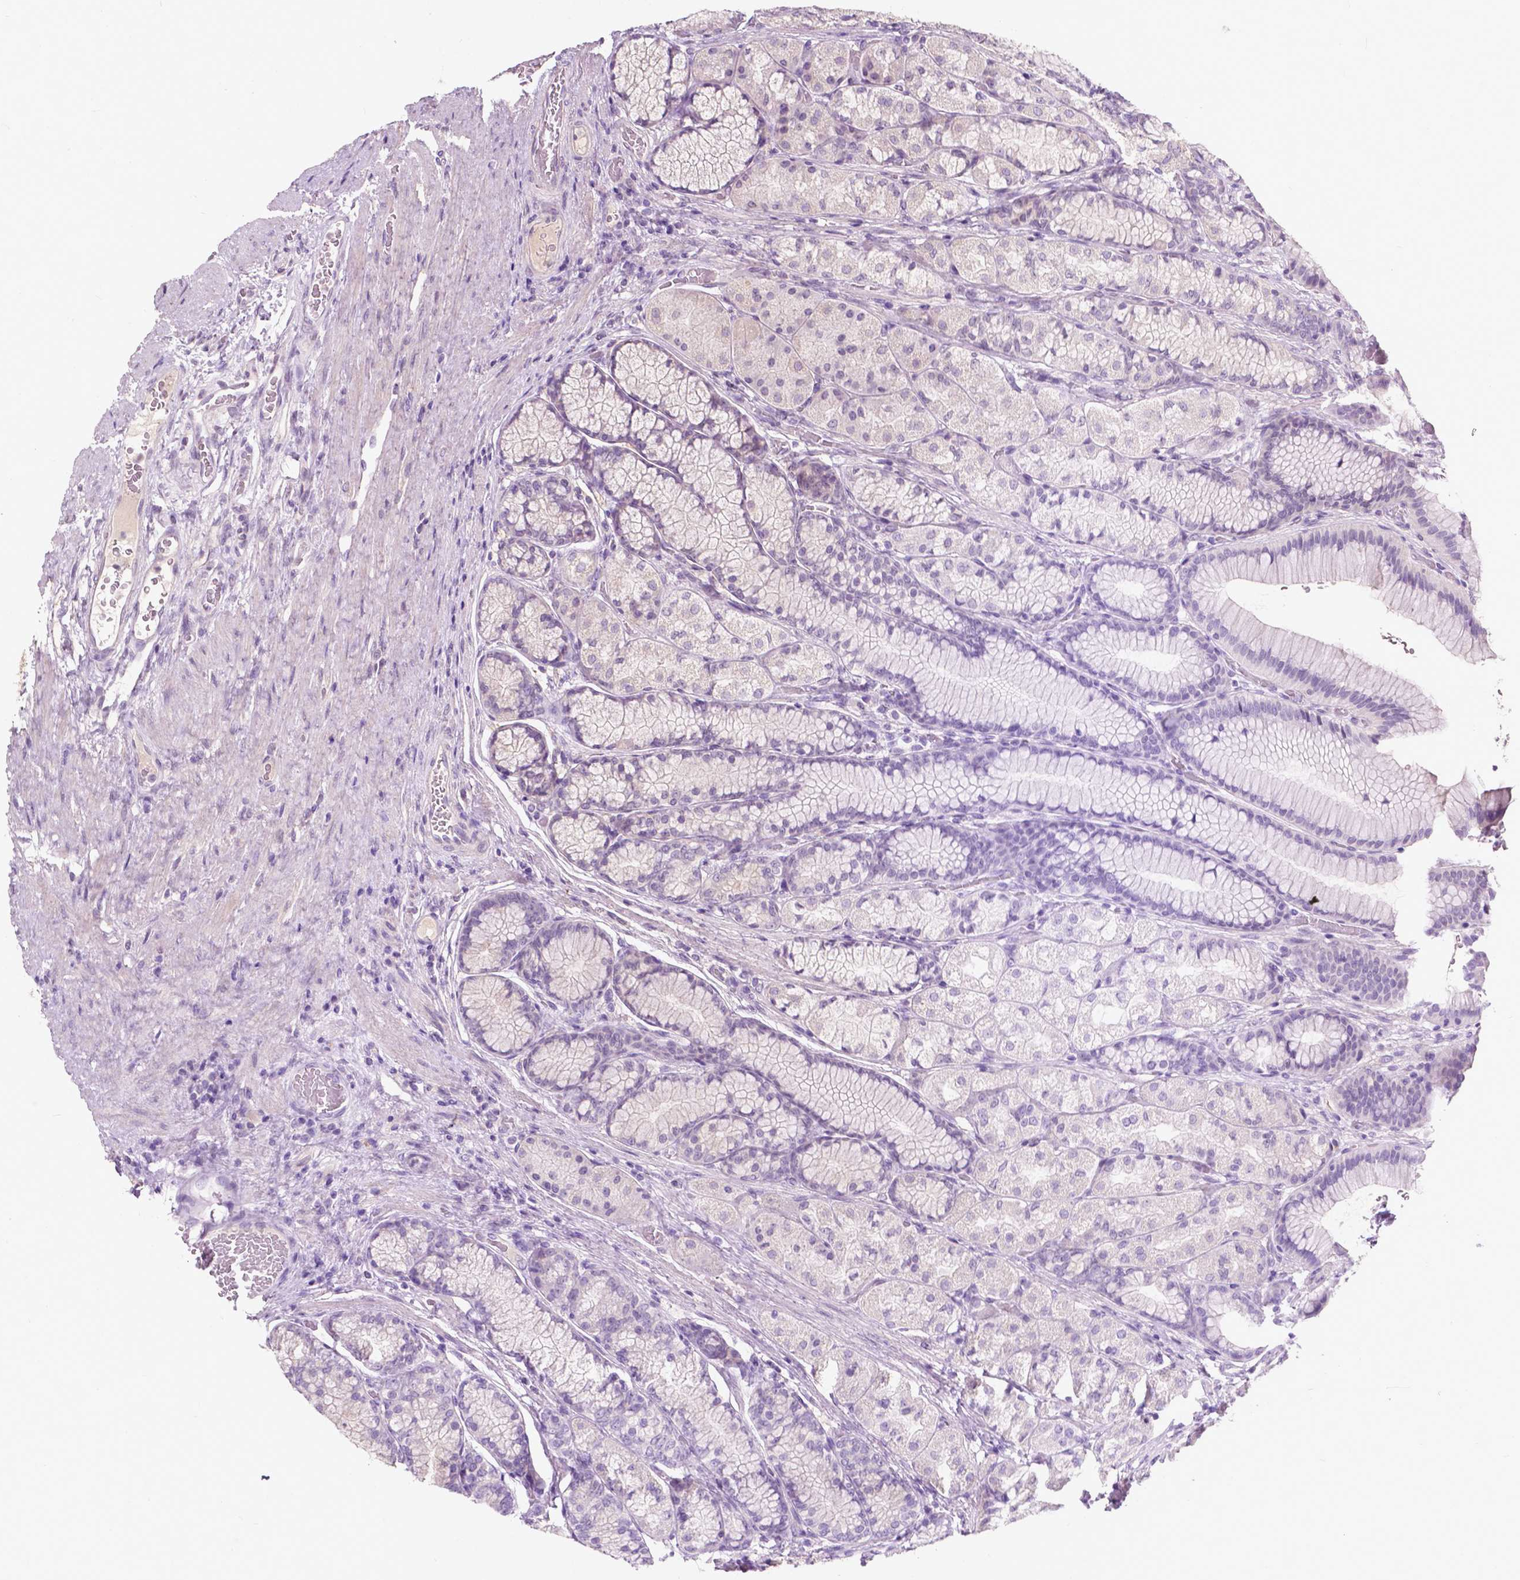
{"staining": {"intensity": "negative", "quantity": "none", "location": "none"}, "tissue": "stomach", "cell_type": "Glandular cells", "image_type": "normal", "snomed": [{"axis": "morphology", "description": "Normal tissue, NOS"}, {"axis": "morphology", "description": "Adenocarcinoma, NOS"}, {"axis": "morphology", "description": "Adenocarcinoma, High grade"}, {"axis": "topography", "description": "Stomach, upper"}, {"axis": "topography", "description": "Stomach"}], "caption": "Protein analysis of benign stomach reveals no significant expression in glandular cells.", "gene": "GPR37", "patient": {"sex": "female", "age": 65}}